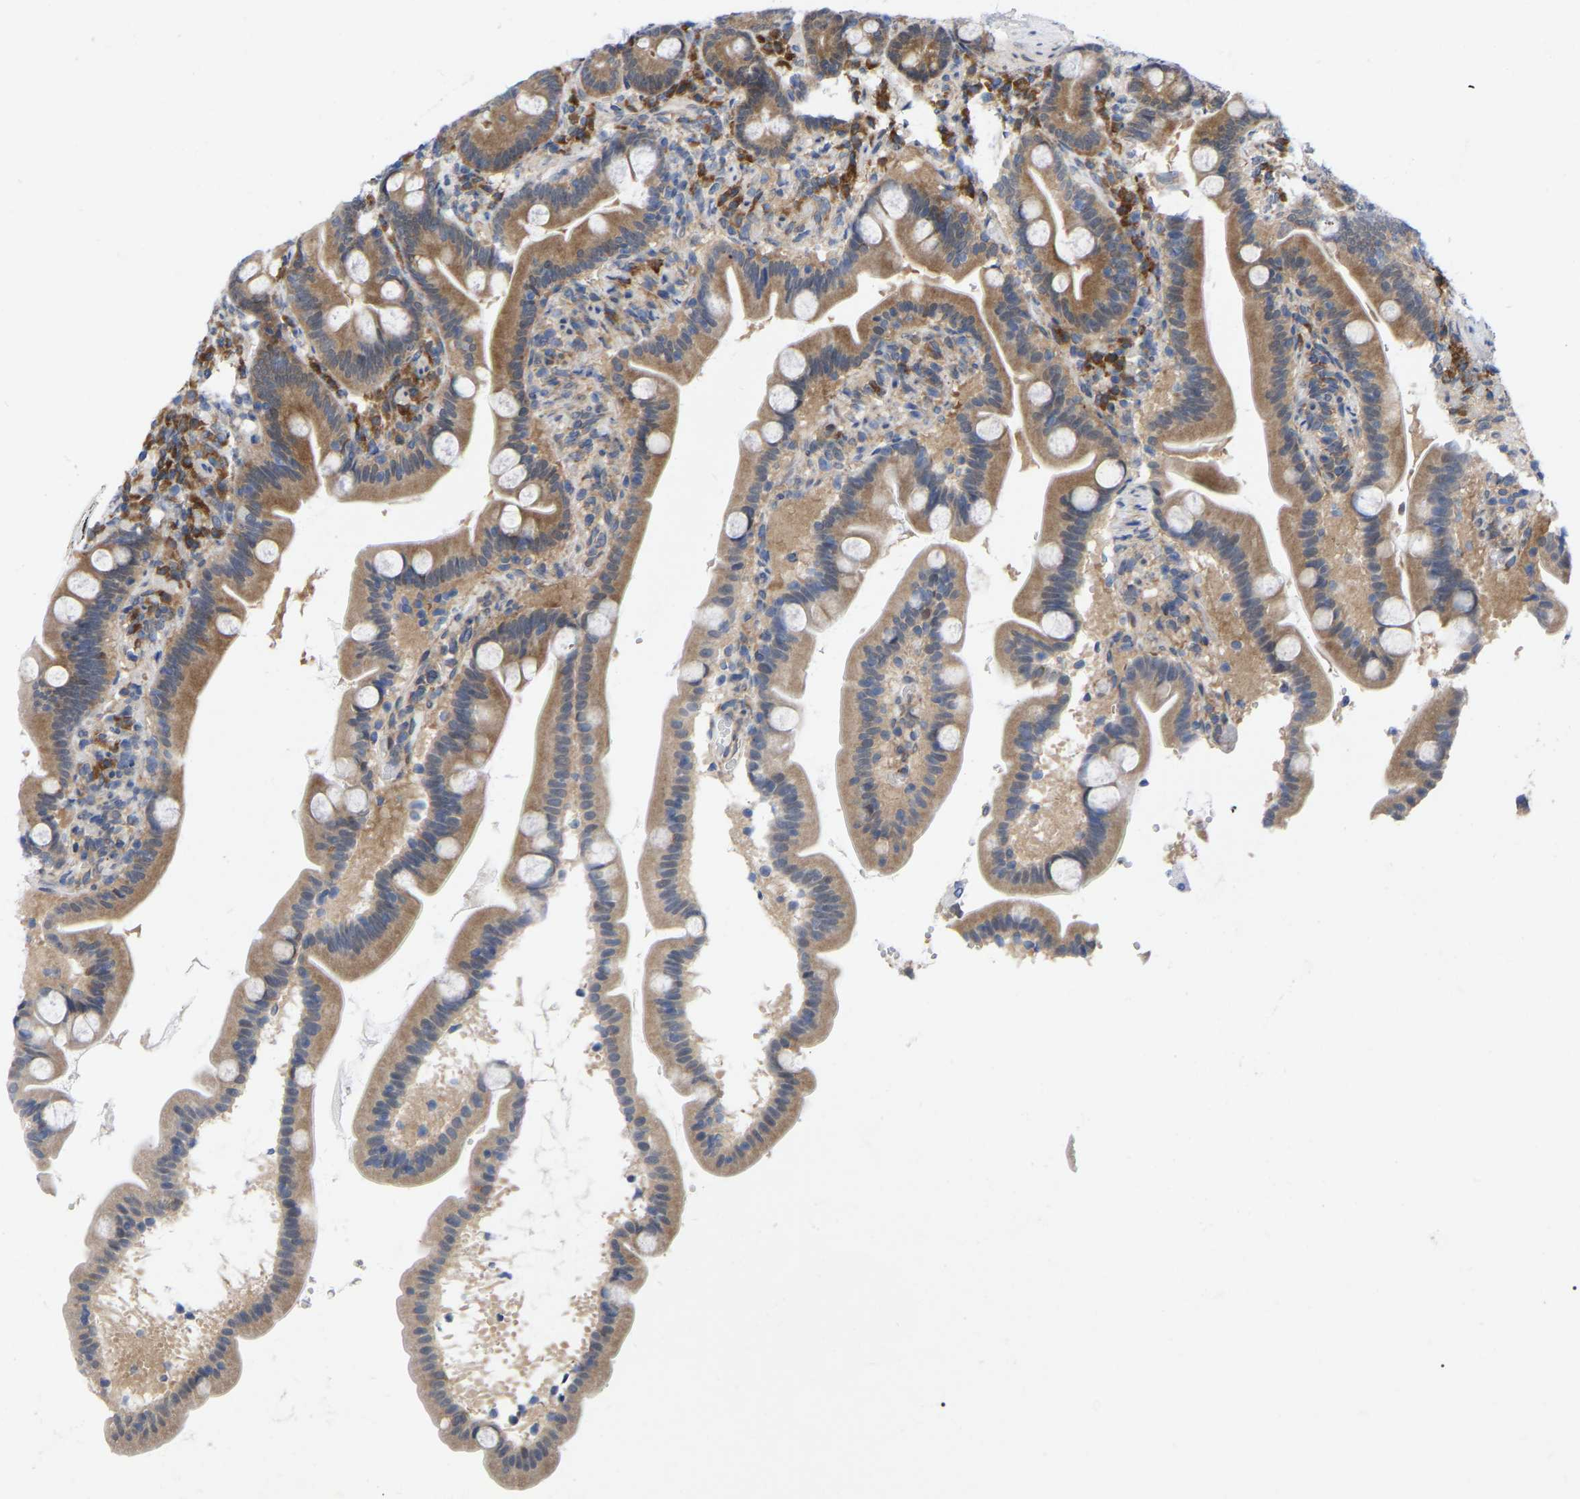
{"staining": {"intensity": "moderate", "quantity": ">75%", "location": "cytoplasmic/membranous"}, "tissue": "duodenum", "cell_type": "Glandular cells", "image_type": "normal", "snomed": [{"axis": "morphology", "description": "Normal tissue, NOS"}, {"axis": "topography", "description": "Duodenum"}], "caption": "Approximately >75% of glandular cells in benign human duodenum reveal moderate cytoplasmic/membranous protein positivity as visualized by brown immunohistochemical staining.", "gene": "UBE4B", "patient": {"sex": "male", "age": 54}}